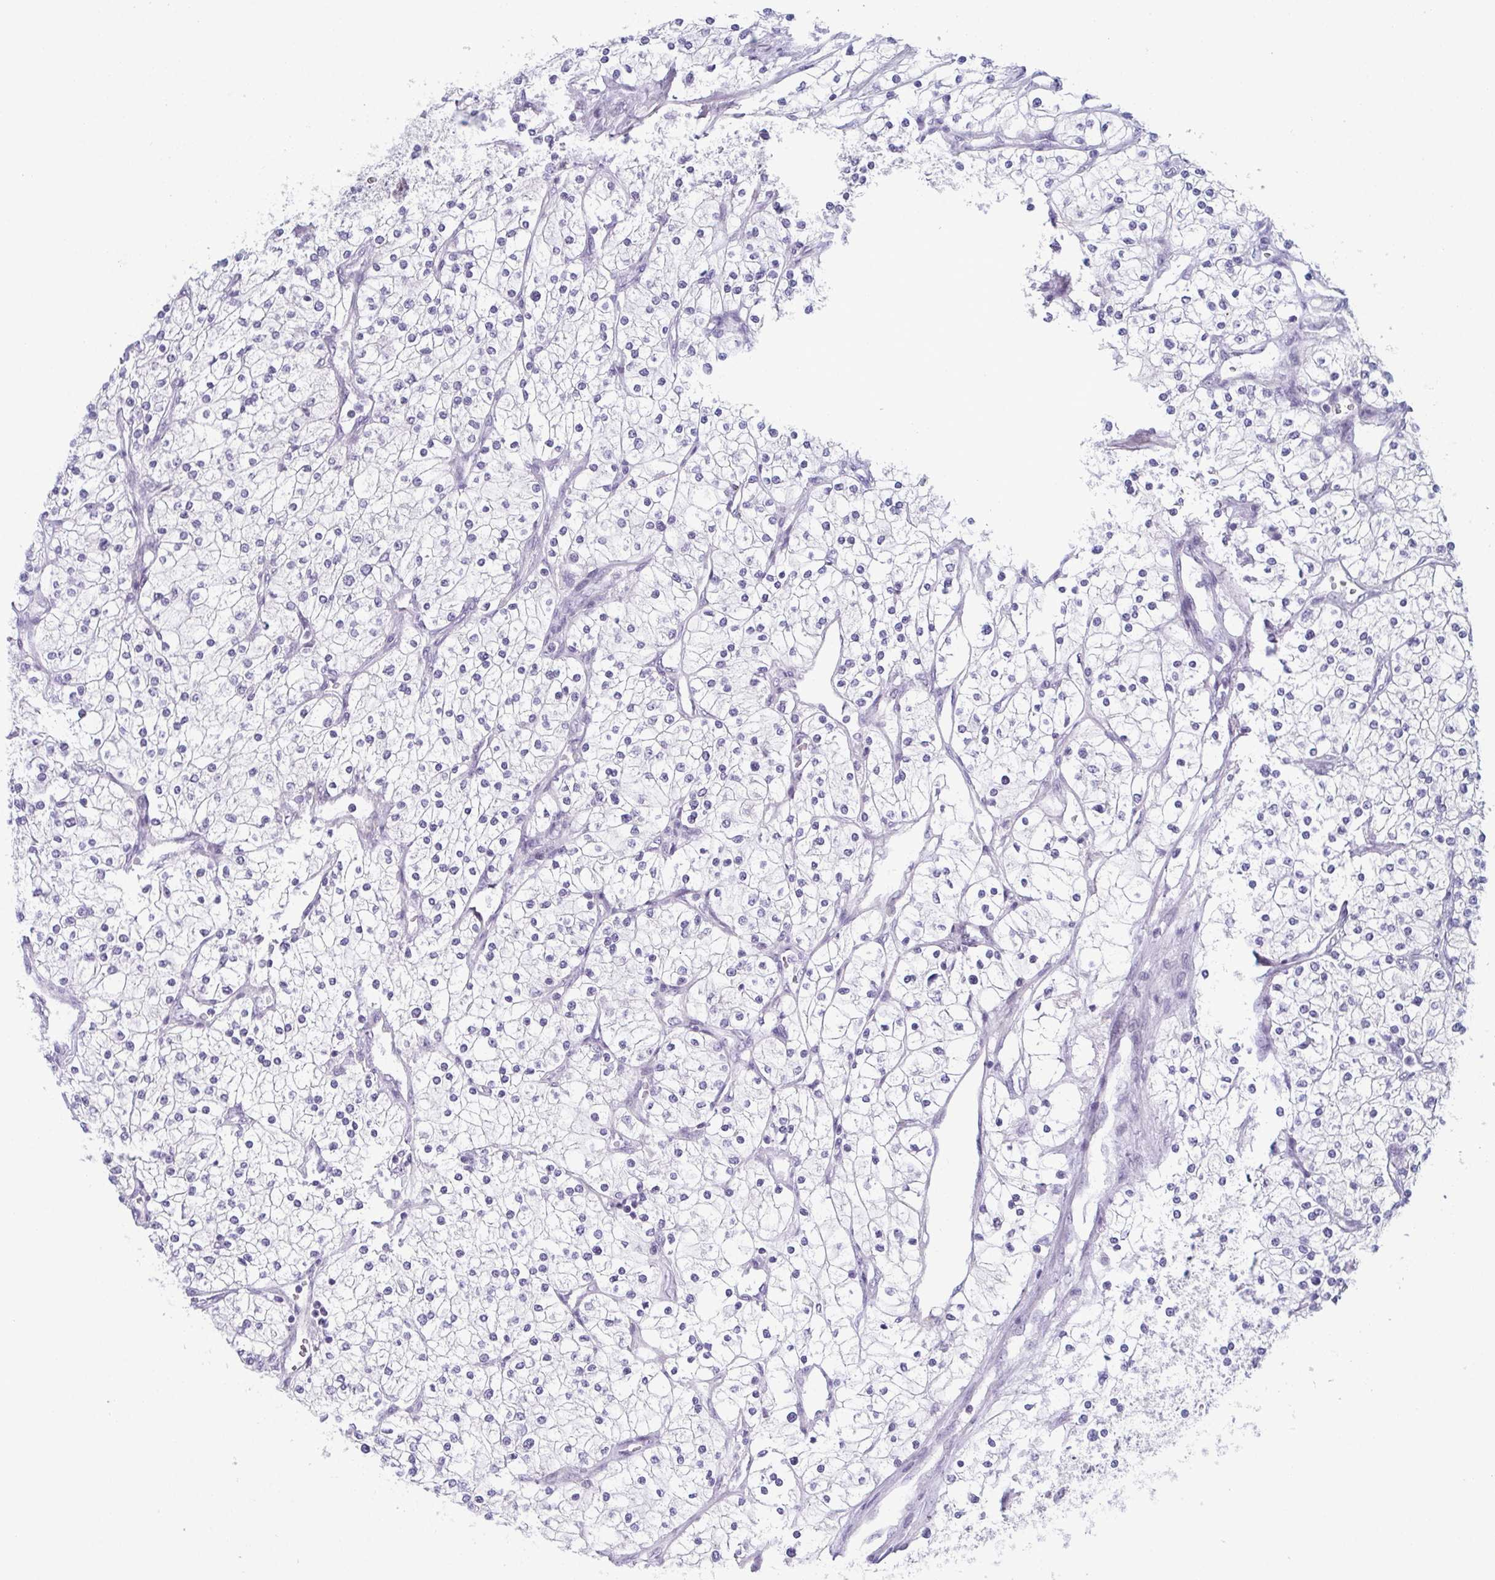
{"staining": {"intensity": "negative", "quantity": "none", "location": "none"}, "tissue": "renal cancer", "cell_type": "Tumor cells", "image_type": "cancer", "snomed": [{"axis": "morphology", "description": "Adenocarcinoma, NOS"}, {"axis": "topography", "description": "Kidney"}], "caption": "IHC of renal cancer reveals no staining in tumor cells.", "gene": "ZFP64", "patient": {"sex": "male", "age": 80}}